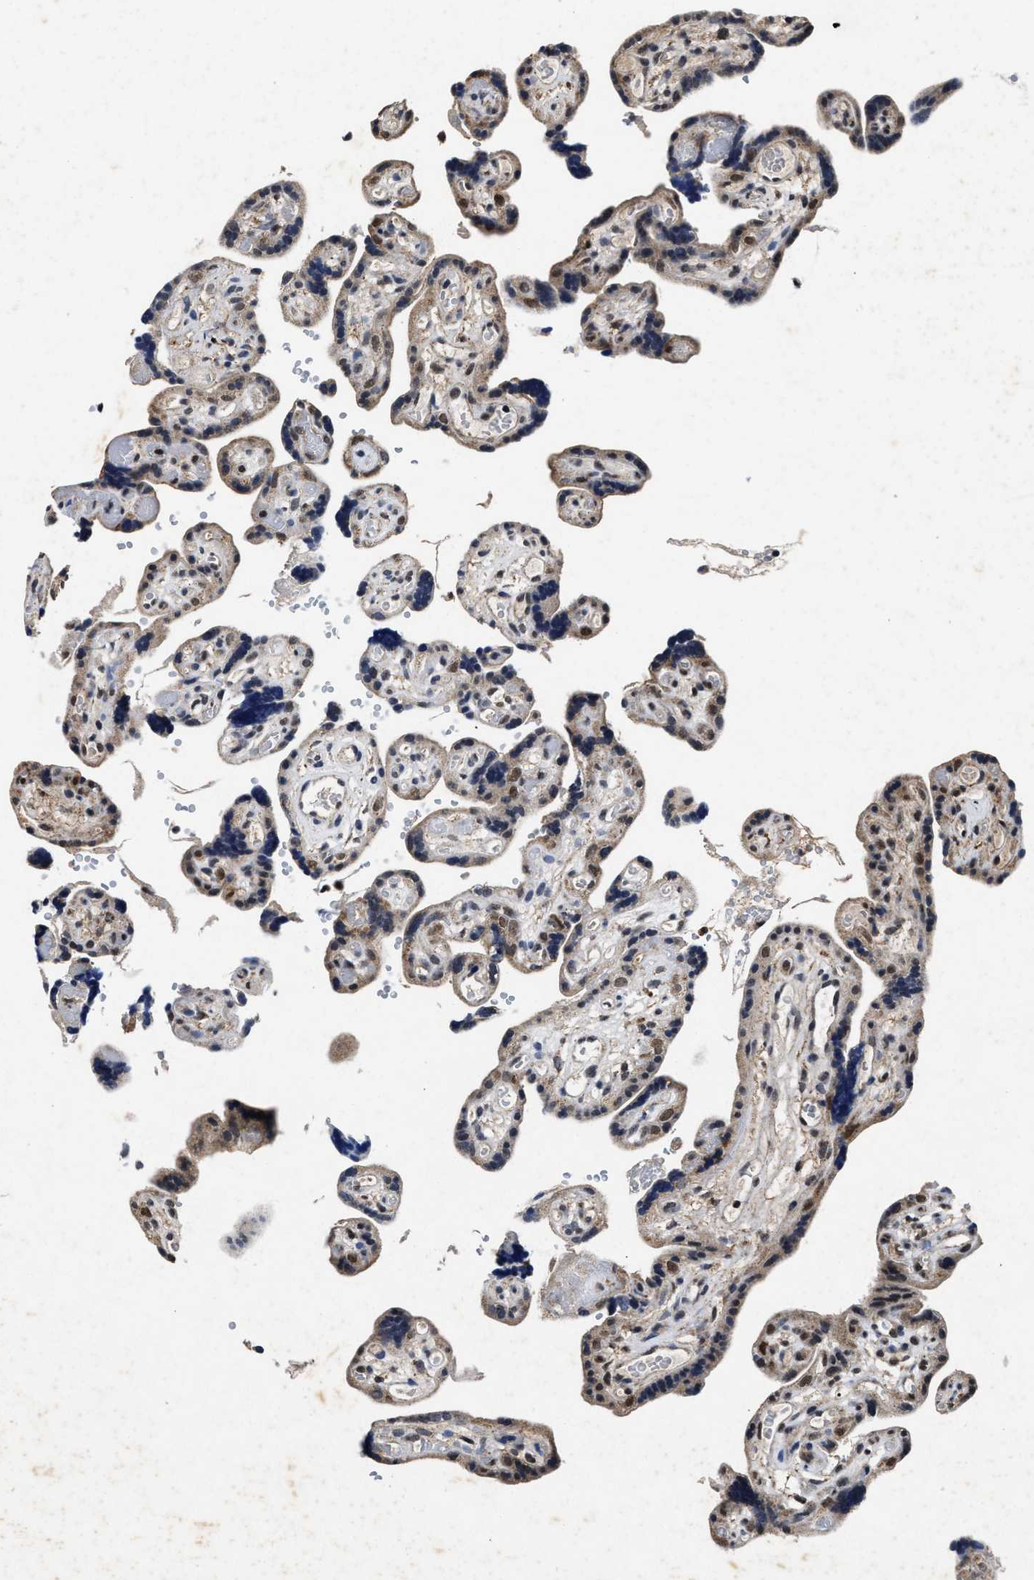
{"staining": {"intensity": "moderate", "quantity": ">75%", "location": "cytoplasmic/membranous"}, "tissue": "placenta", "cell_type": "Trophoblastic cells", "image_type": "normal", "snomed": [{"axis": "morphology", "description": "Normal tissue, NOS"}, {"axis": "topography", "description": "Placenta"}], "caption": "Protein analysis of normal placenta shows moderate cytoplasmic/membranous expression in about >75% of trophoblastic cells. The staining was performed using DAB, with brown indicating positive protein expression. Nuclei are stained blue with hematoxylin.", "gene": "ACOX1", "patient": {"sex": "female", "age": 30}}